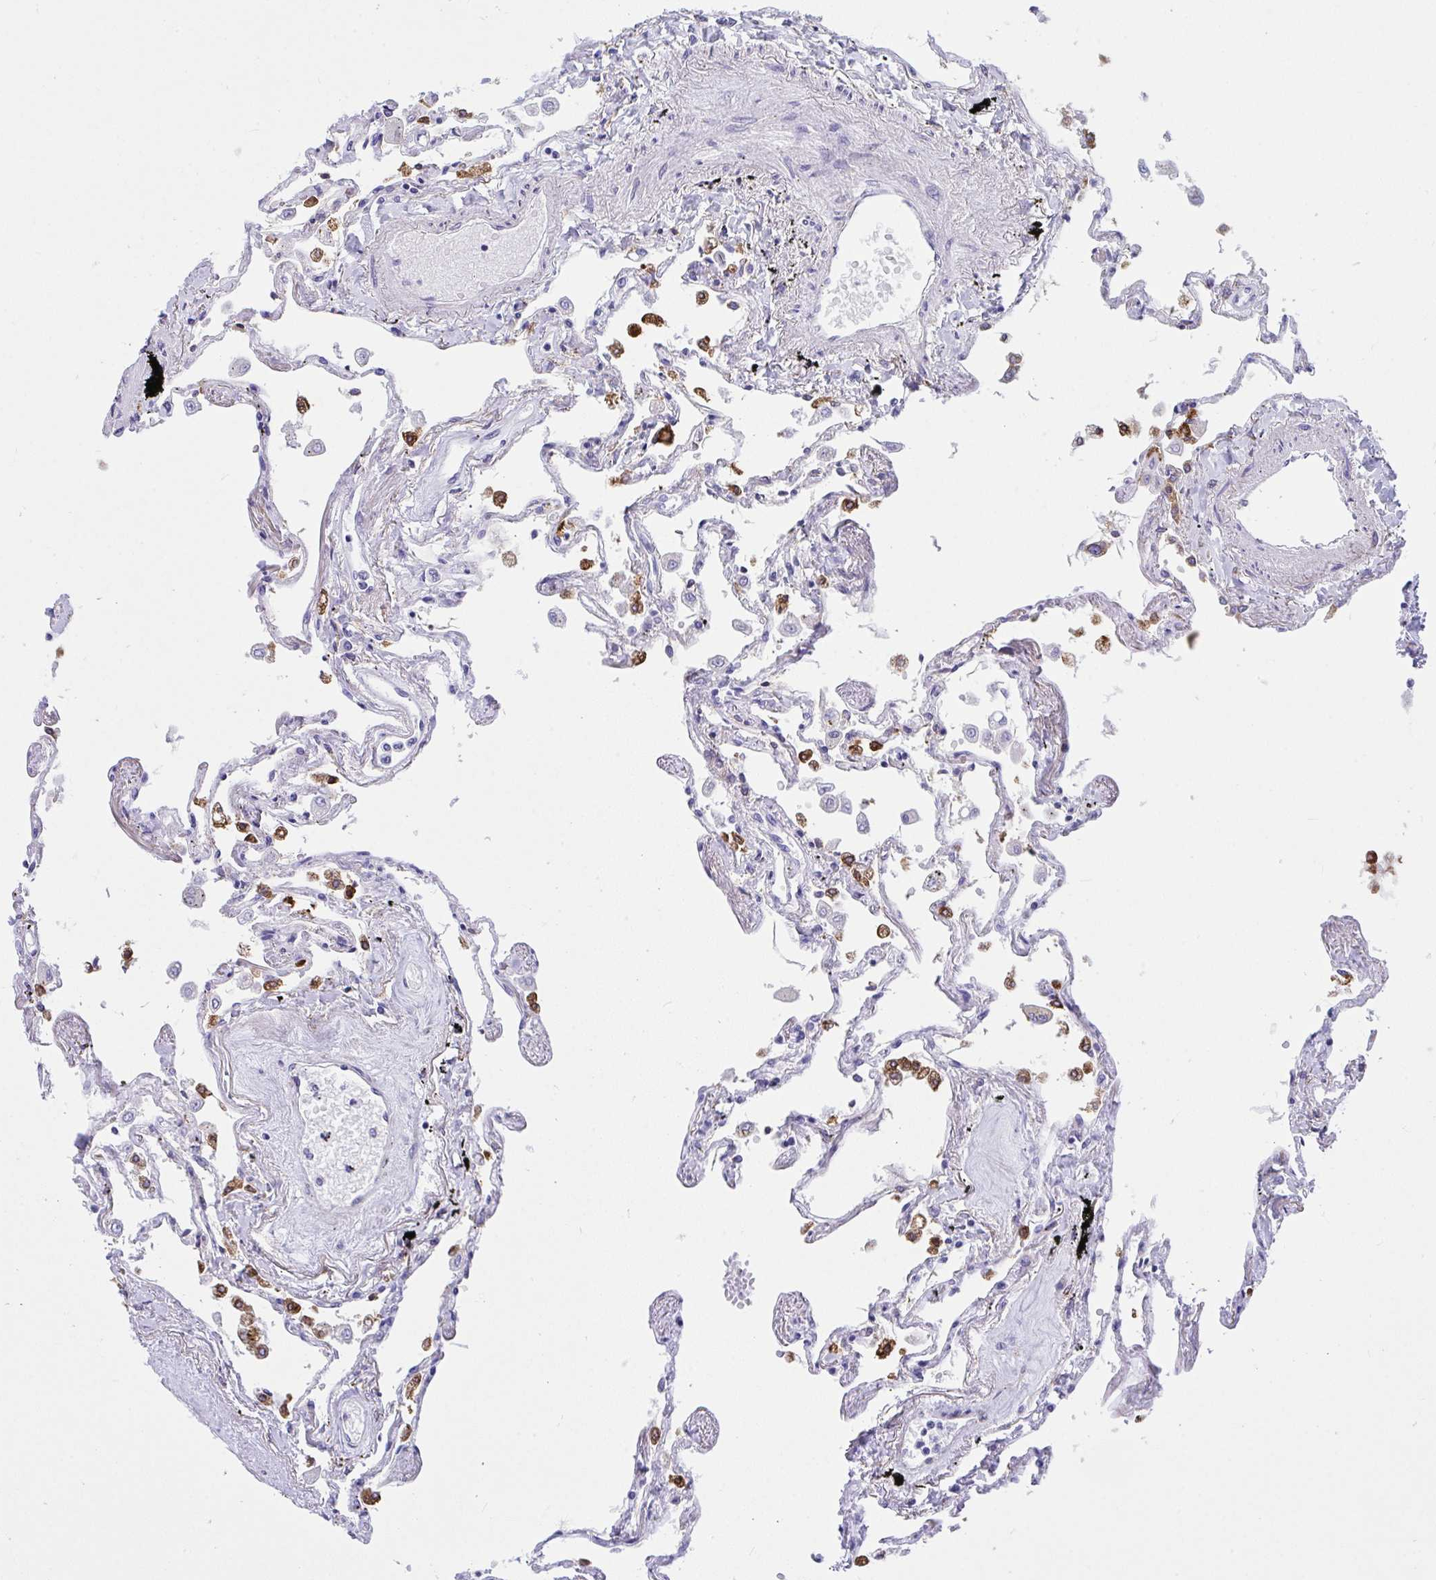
{"staining": {"intensity": "strong", "quantity": "<25%", "location": "cytoplasmic/membranous"}, "tissue": "lung", "cell_type": "Alveolar cells", "image_type": "normal", "snomed": [{"axis": "morphology", "description": "Normal tissue, NOS"}, {"axis": "morphology", "description": "Adenocarcinoma, NOS"}, {"axis": "topography", "description": "Cartilage tissue"}, {"axis": "topography", "description": "Lung"}], "caption": "DAB immunohistochemical staining of unremarkable human lung reveals strong cytoplasmic/membranous protein expression in about <25% of alveolar cells. (IHC, brightfield microscopy, high magnification).", "gene": "ASPH", "patient": {"sex": "female", "age": 67}}